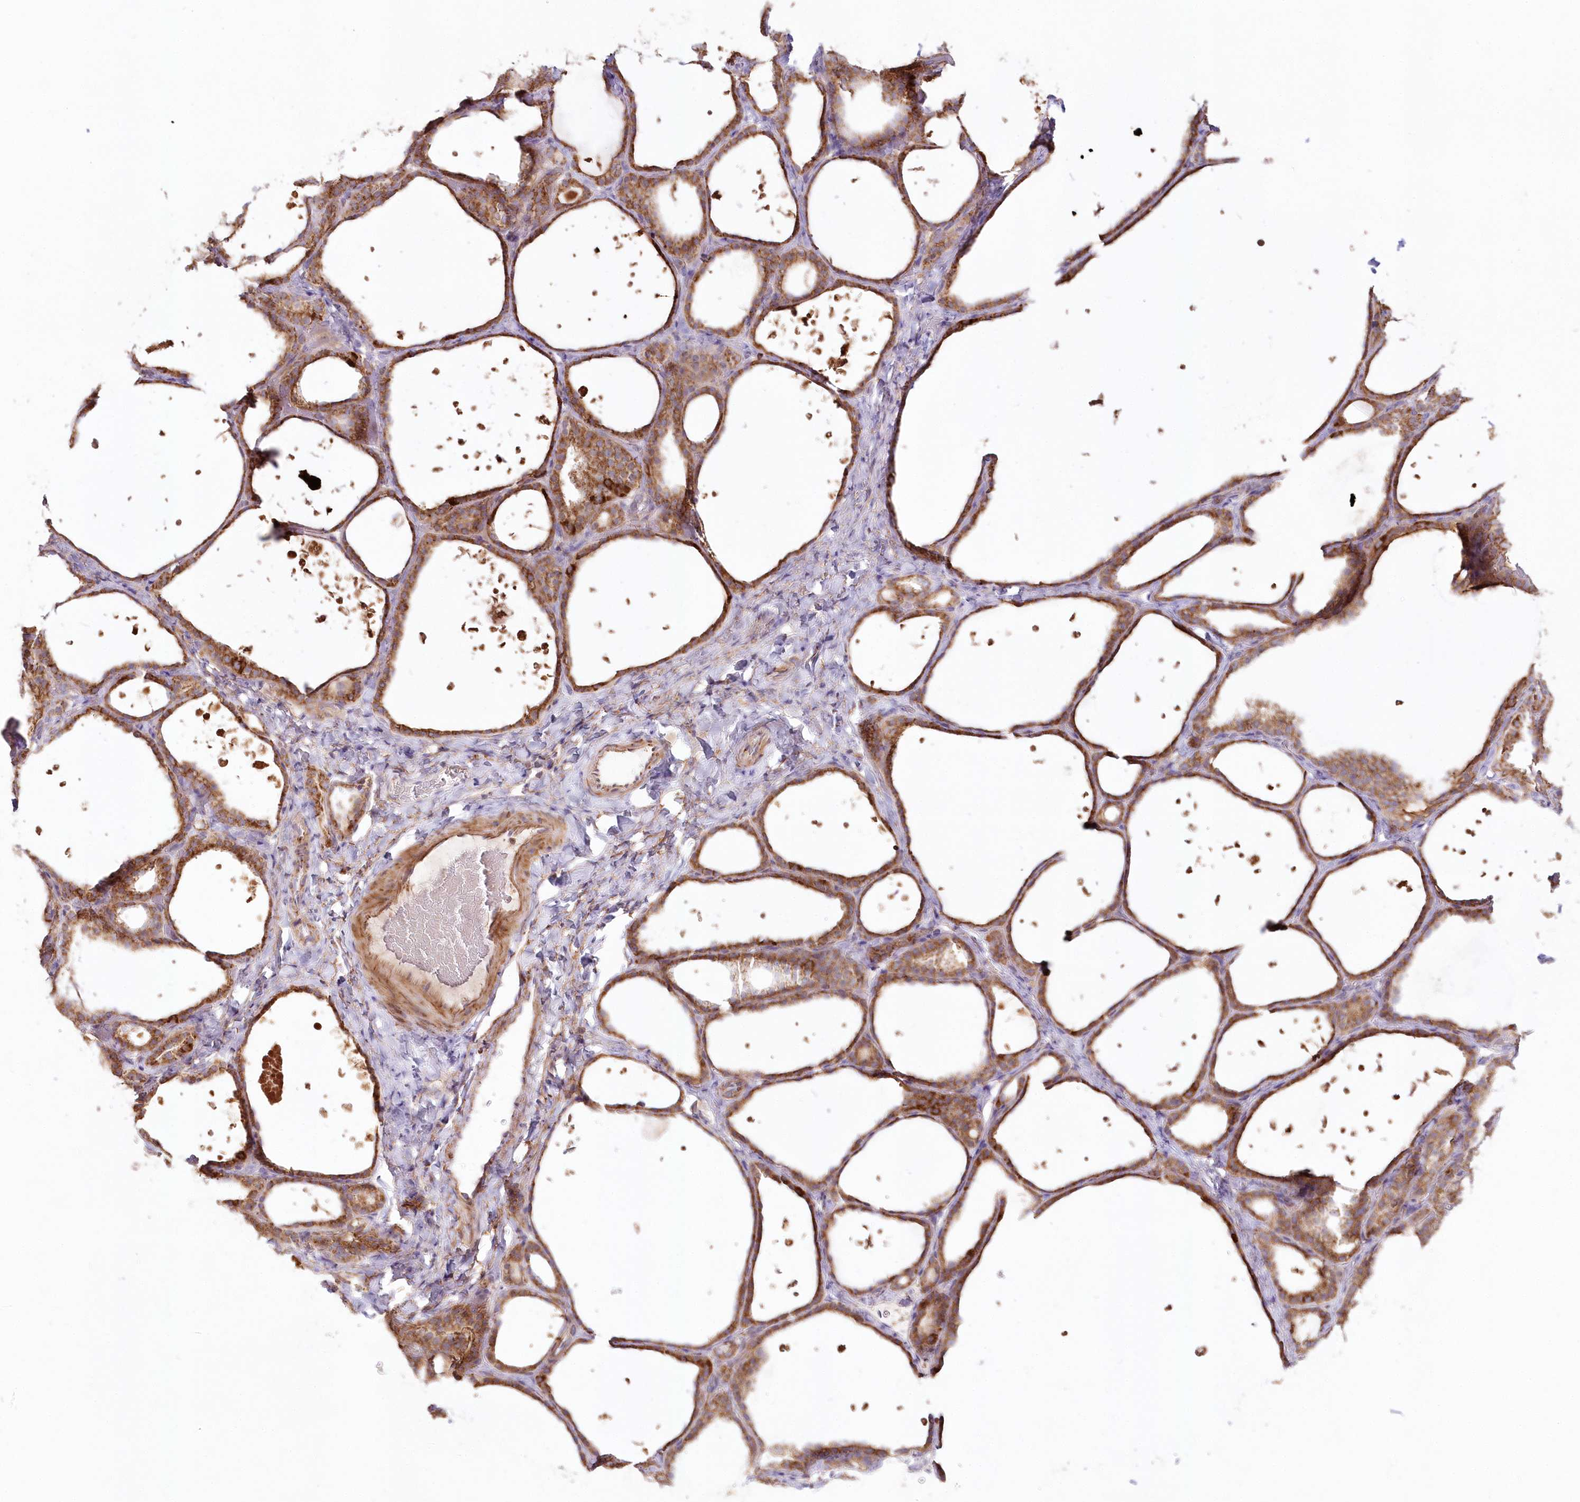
{"staining": {"intensity": "moderate", "quantity": ">75%", "location": "cytoplasmic/membranous"}, "tissue": "thyroid gland", "cell_type": "Glandular cells", "image_type": "normal", "snomed": [{"axis": "morphology", "description": "Normal tissue, NOS"}, {"axis": "topography", "description": "Thyroid gland"}], "caption": "Human thyroid gland stained with a brown dye demonstrates moderate cytoplasmic/membranous positive expression in approximately >75% of glandular cells.", "gene": "DNA2", "patient": {"sex": "female", "age": 44}}